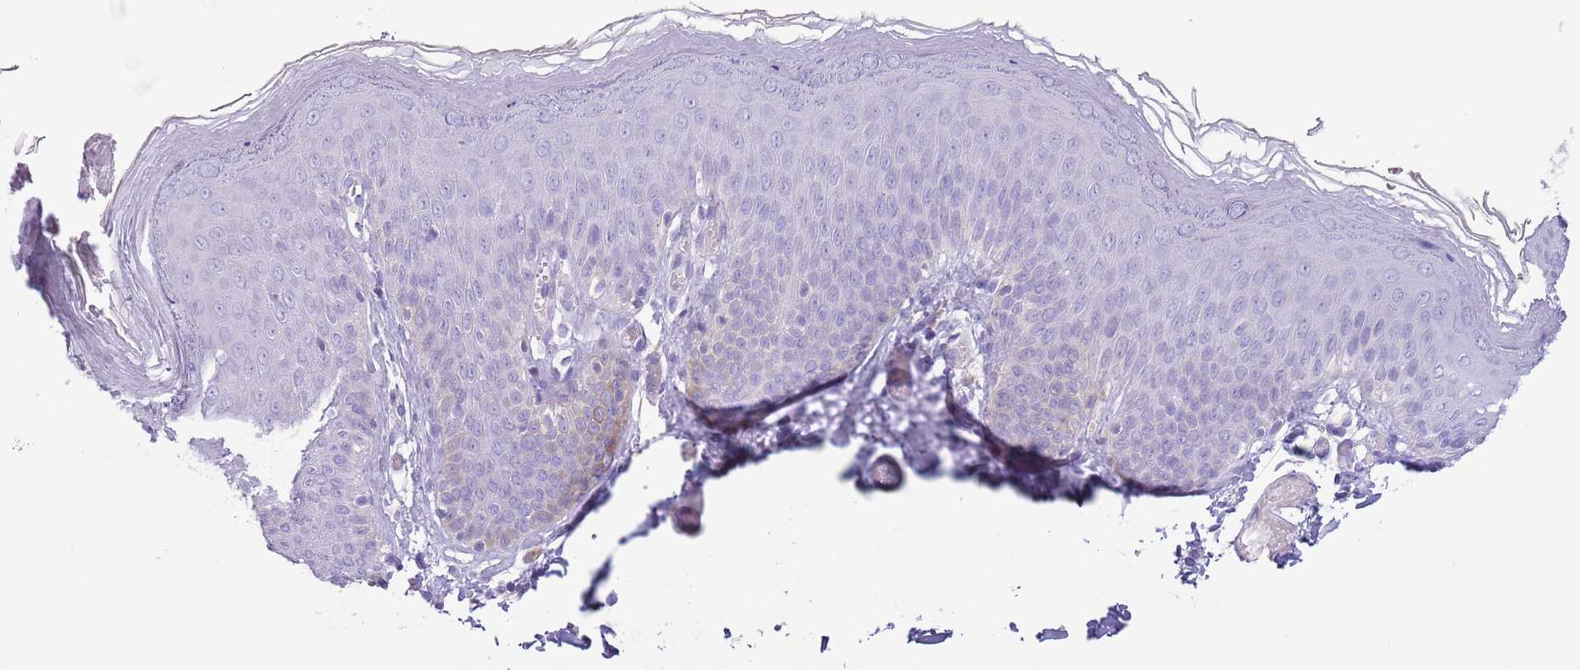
{"staining": {"intensity": "negative", "quantity": "none", "location": "none"}, "tissue": "skin", "cell_type": "Epidermal cells", "image_type": "normal", "snomed": [{"axis": "morphology", "description": "Normal tissue, NOS"}, {"axis": "topography", "description": "Anal"}], "caption": "Epidermal cells are negative for brown protein staining in normal skin. (Immunohistochemistry (ihc), brightfield microscopy, high magnification).", "gene": "SLC7A14", "patient": {"sex": "female", "age": 40}}